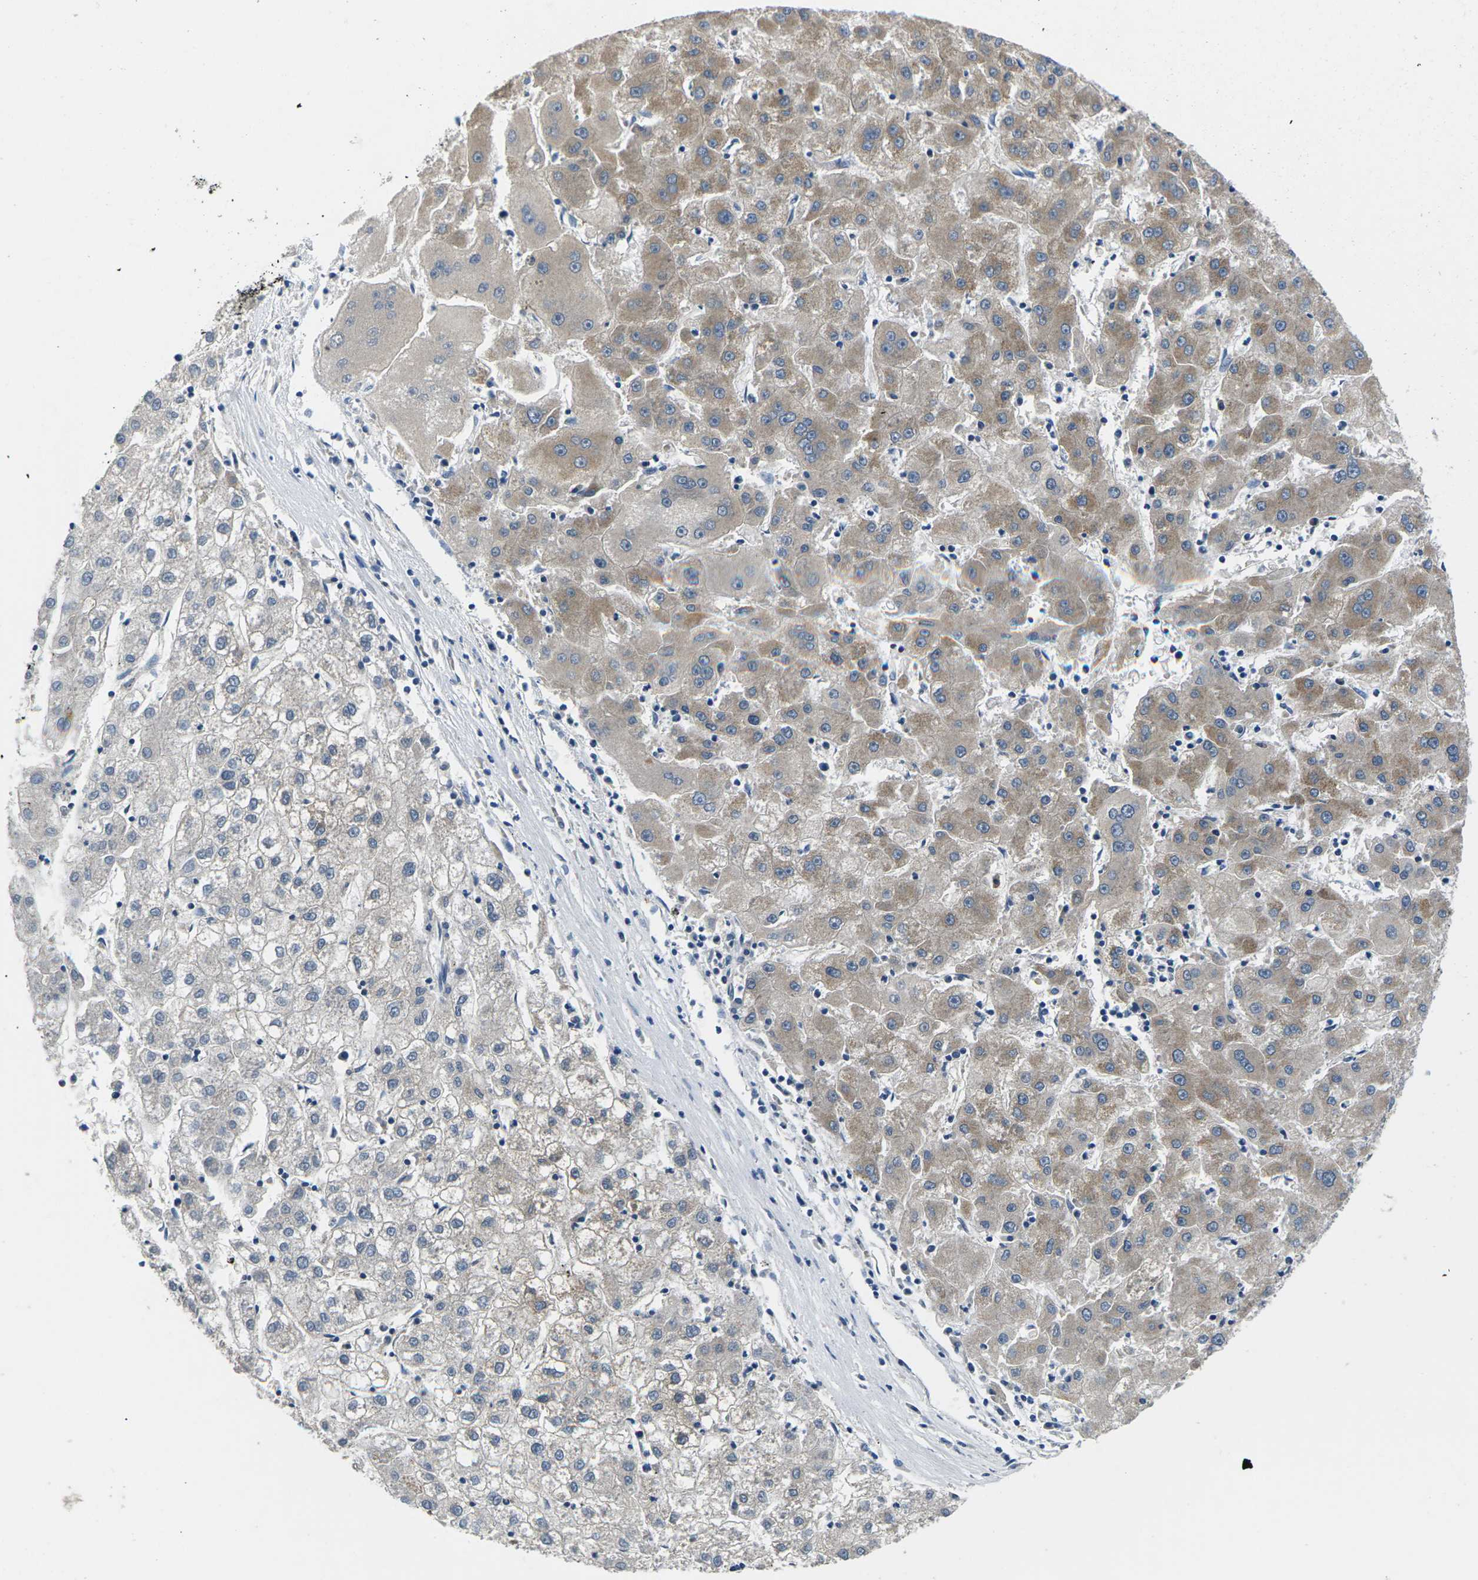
{"staining": {"intensity": "weak", "quantity": "25%-75%", "location": "cytoplasmic/membranous"}, "tissue": "liver cancer", "cell_type": "Tumor cells", "image_type": "cancer", "snomed": [{"axis": "morphology", "description": "Carcinoma, Hepatocellular, NOS"}, {"axis": "topography", "description": "Liver"}], "caption": "Immunohistochemistry (IHC) (DAB (3,3'-diaminobenzidine)) staining of hepatocellular carcinoma (liver) exhibits weak cytoplasmic/membranous protein staining in approximately 25%-75% of tumor cells. (Brightfield microscopy of DAB IHC at high magnification).", "gene": "ERGIC3", "patient": {"sex": "male", "age": 72}}